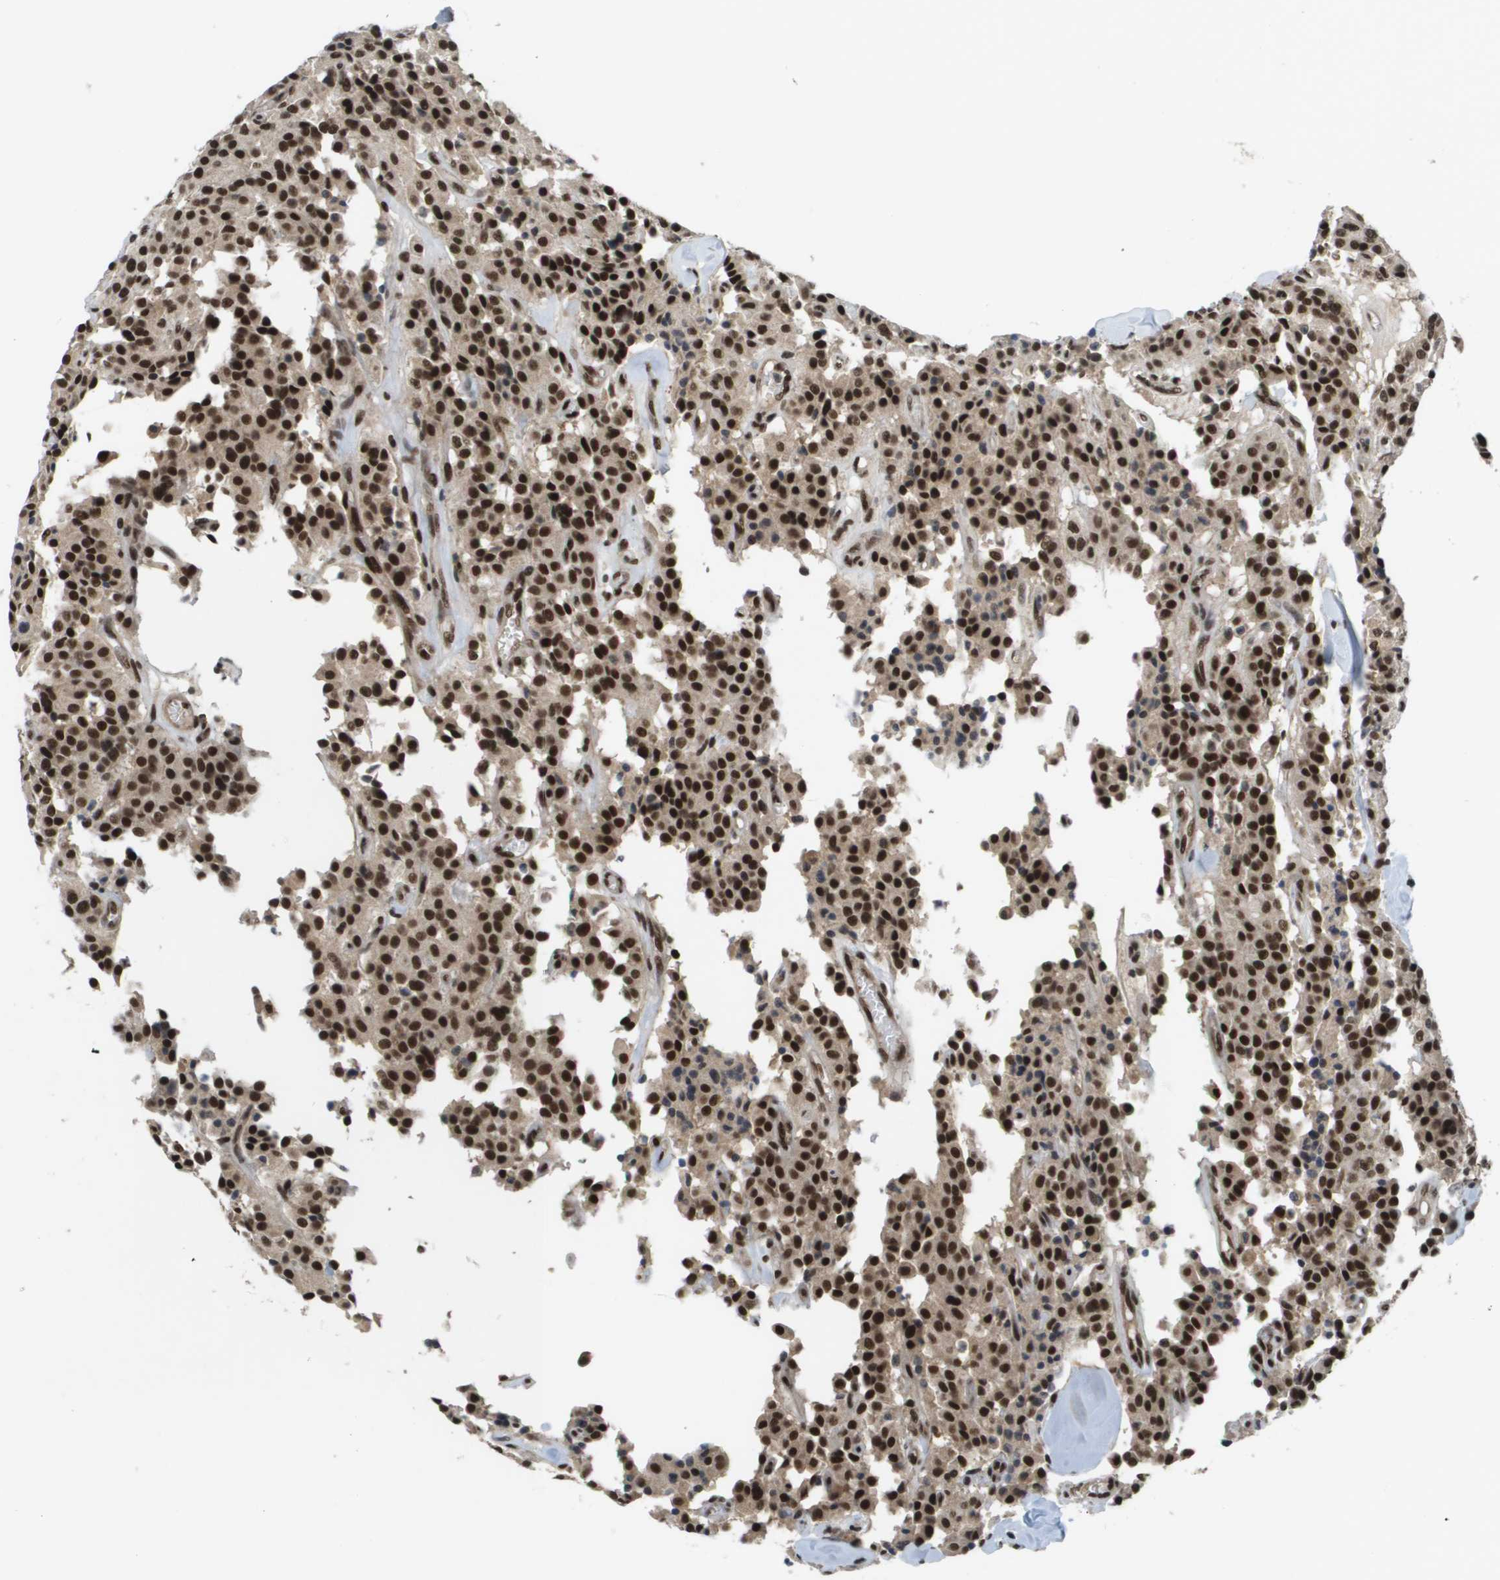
{"staining": {"intensity": "strong", "quantity": ">75%", "location": "nuclear"}, "tissue": "carcinoid", "cell_type": "Tumor cells", "image_type": "cancer", "snomed": [{"axis": "morphology", "description": "Carcinoid, malignant, NOS"}, {"axis": "topography", "description": "Lung"}], "caption": "Strong nuclear staining is present in approximately >75% of tumor cells in carcinoid. The protein is shown in brown color, while the nuclei are stained blue.", "gene": "PRCC", "patient": {"sex": "male", "age": 30}}